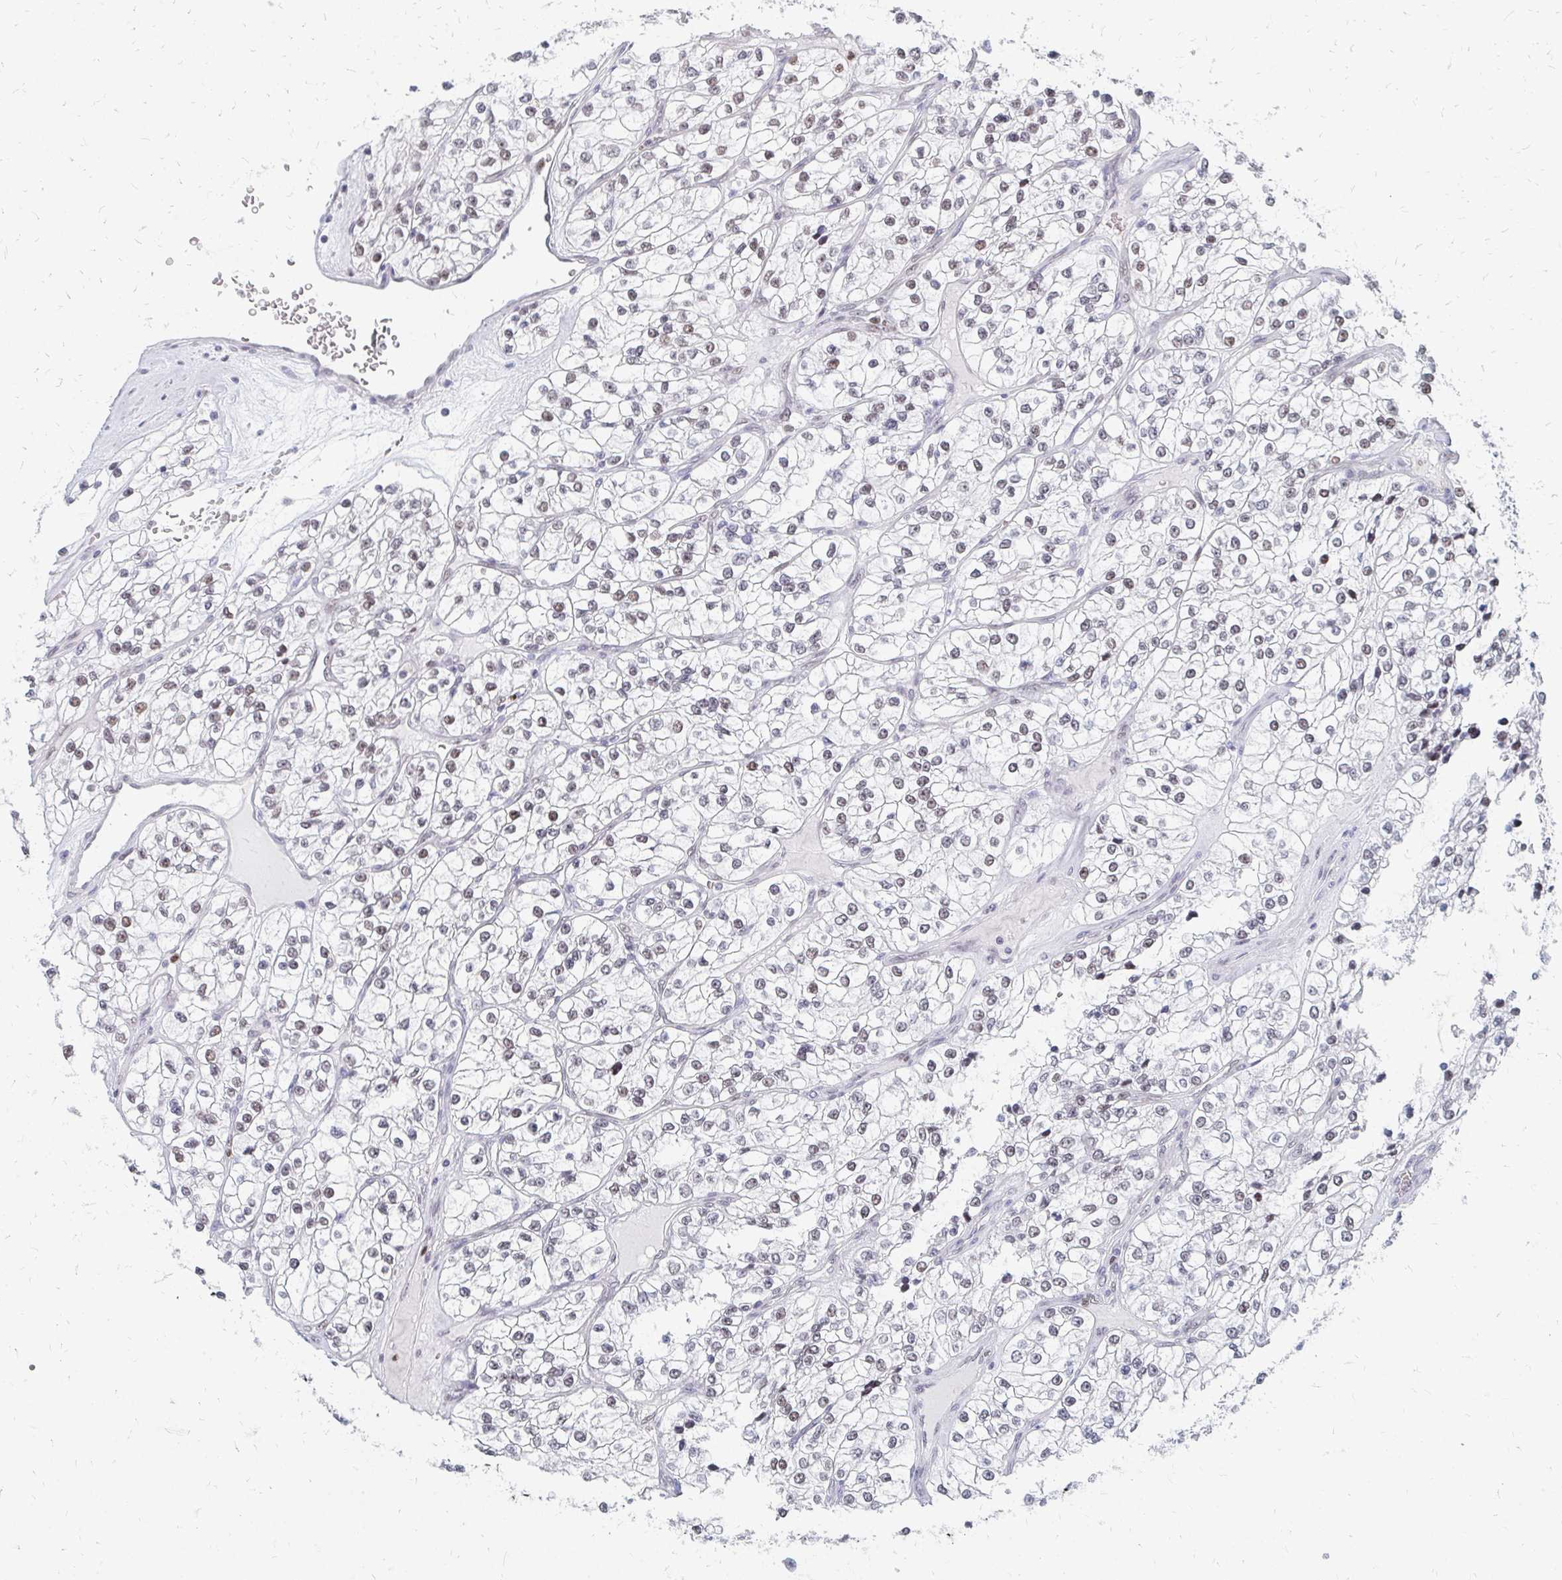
{"staining": {"intensity": "moderate", "quantity": "25%-75%", "location": "nuclear"}, "tissue": "renal cancer", "cell_type": "Tumor cells", "image_type": "cancer", "snomed": [{"axis": "morphology", "description": "Adenocarcinoma, NOS"}, {"axis": "topography", "description": "Kidney"}], "caption": "Immunohistochemical staining of human renal cancer (adenocarcinoma) exhibits moderate nuclear protein positivity in approximately 25%-75% of tumor cells.", "gene": "PLK3", "patient": {"sex": "female", "age": 57}}